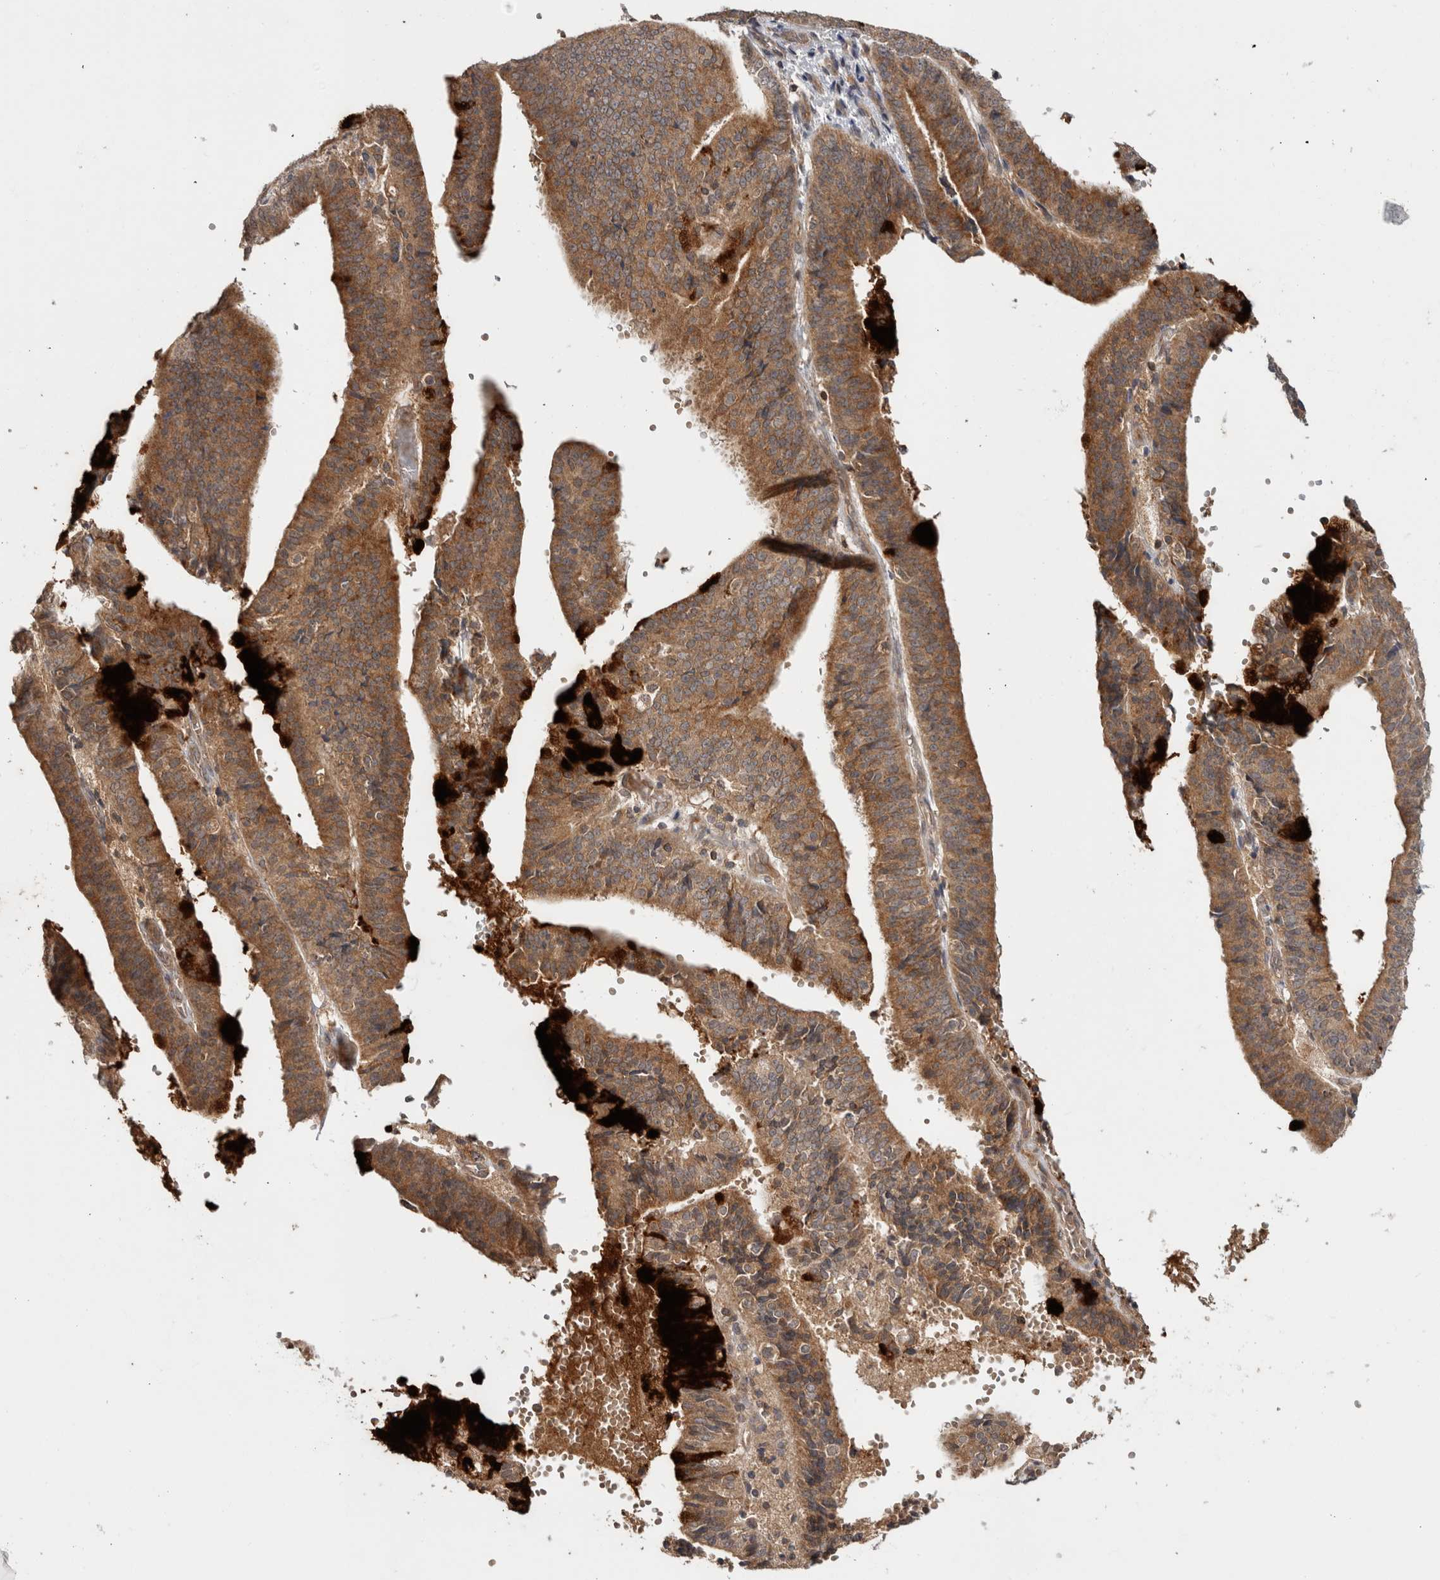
{"staining": {"intensity": "moderate", "quantity": ">75%", "location": "cytoplasmic/membranous"}, "tissue": "endometrial cancer", "cell_type": "Tumor cells", "image_type": "cancer", "snomed": [{"axis": "morphology", "description": "Adenocarcinoma, NOS"}, {"axis": "topography", "description": "Endometrium"}], "caption": "Immunohistochemistry (IHC) of endometrial cancer (adenocarcinoma) displays medium levels of moderate cytoplasmic/membranous staining in about >75% of tumor cells.", "gene": "HMOX2", "patient": {"sex": "female", "age": 63}}